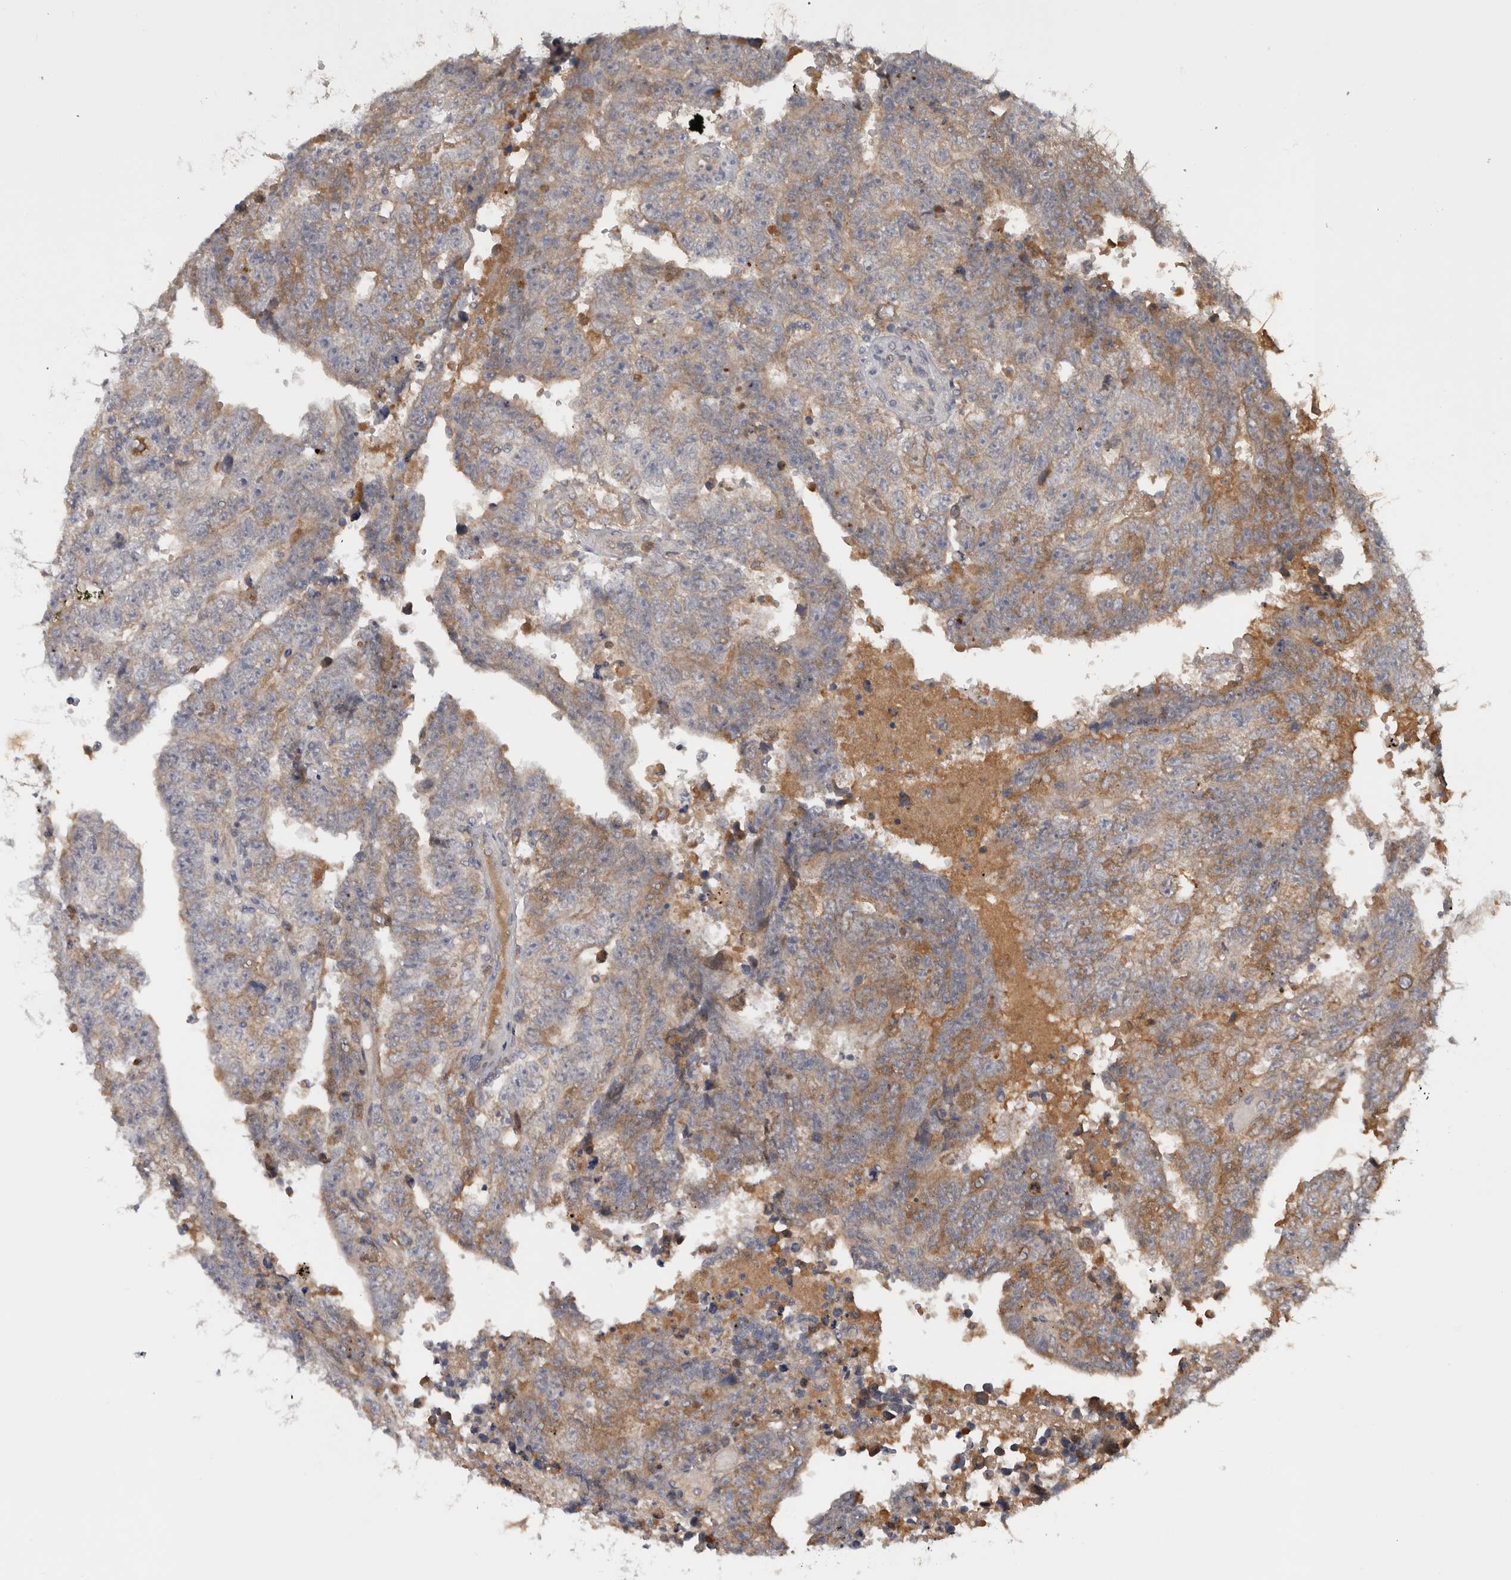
{"staining": {"intensity": "weak", "quantity": ">75%", "location": "cytoplasmic/membranous"}, "tissue": "testis cancer", "cell_type": "Tumor cells", "image_type": "cancer", "snomed": [{"axis": "morphology", "description": "Carcinoma, Embryonal, NOS"}, {"axis": "topography", "description": "Testis"}], "caption": "Protein staining of embryonal carcinoma (testis) tissue displays weak cytoplasmic/membranous positivity in about >75% of tumor cells.", "gene": "NMUR1", "patient": {"sex": "male", "age": 25}}